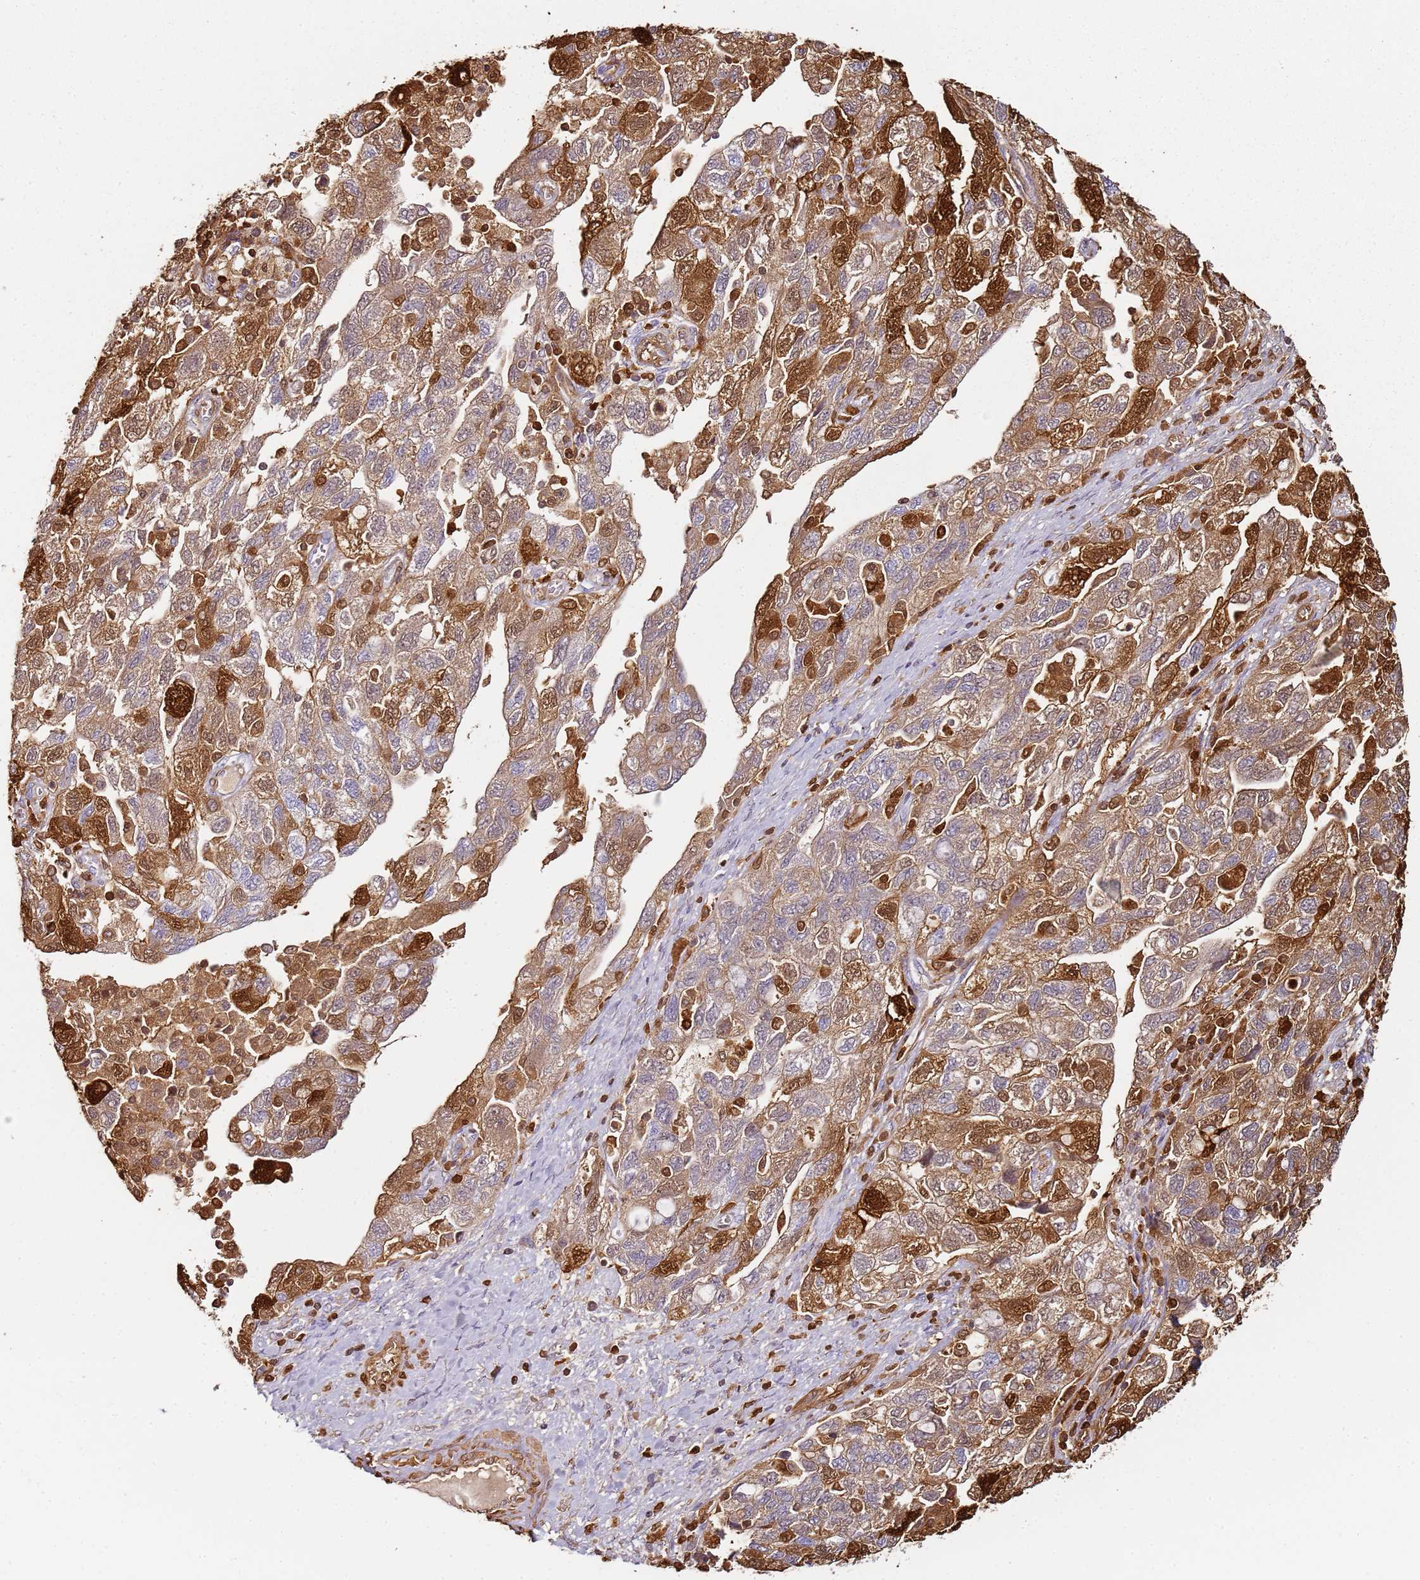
{"staining": {"intensity": "moderate", "quantity": ">75%", "location": "cytoplasmic/membranous,nuclear"}, "tissue": "ovarian cancer", "cell_type": "Tumor cells", "image_type": "cancer", "snomed": [{"axis": "morphology", "description": "Carcinoma, NOS"}, {"axis": "morphology", "description": "Cystadenocarcinoma, serous, NOS"}, {"axis": "topography", "description": "Ovary"}], "caption": "High-power microscopy captured an immunohistochemistry micrograph of ovarian cancer (carcinoma), revealing moderate cytoplasmic/membranous and nuclear positivity in approximately >75% of tumor cells. (DAB (3,3'-diaminobenzidine) IHC with brightfield microscopy, high magnification).", "gene": "S100A4", "patient": {"sex": "female", "age": 69}}